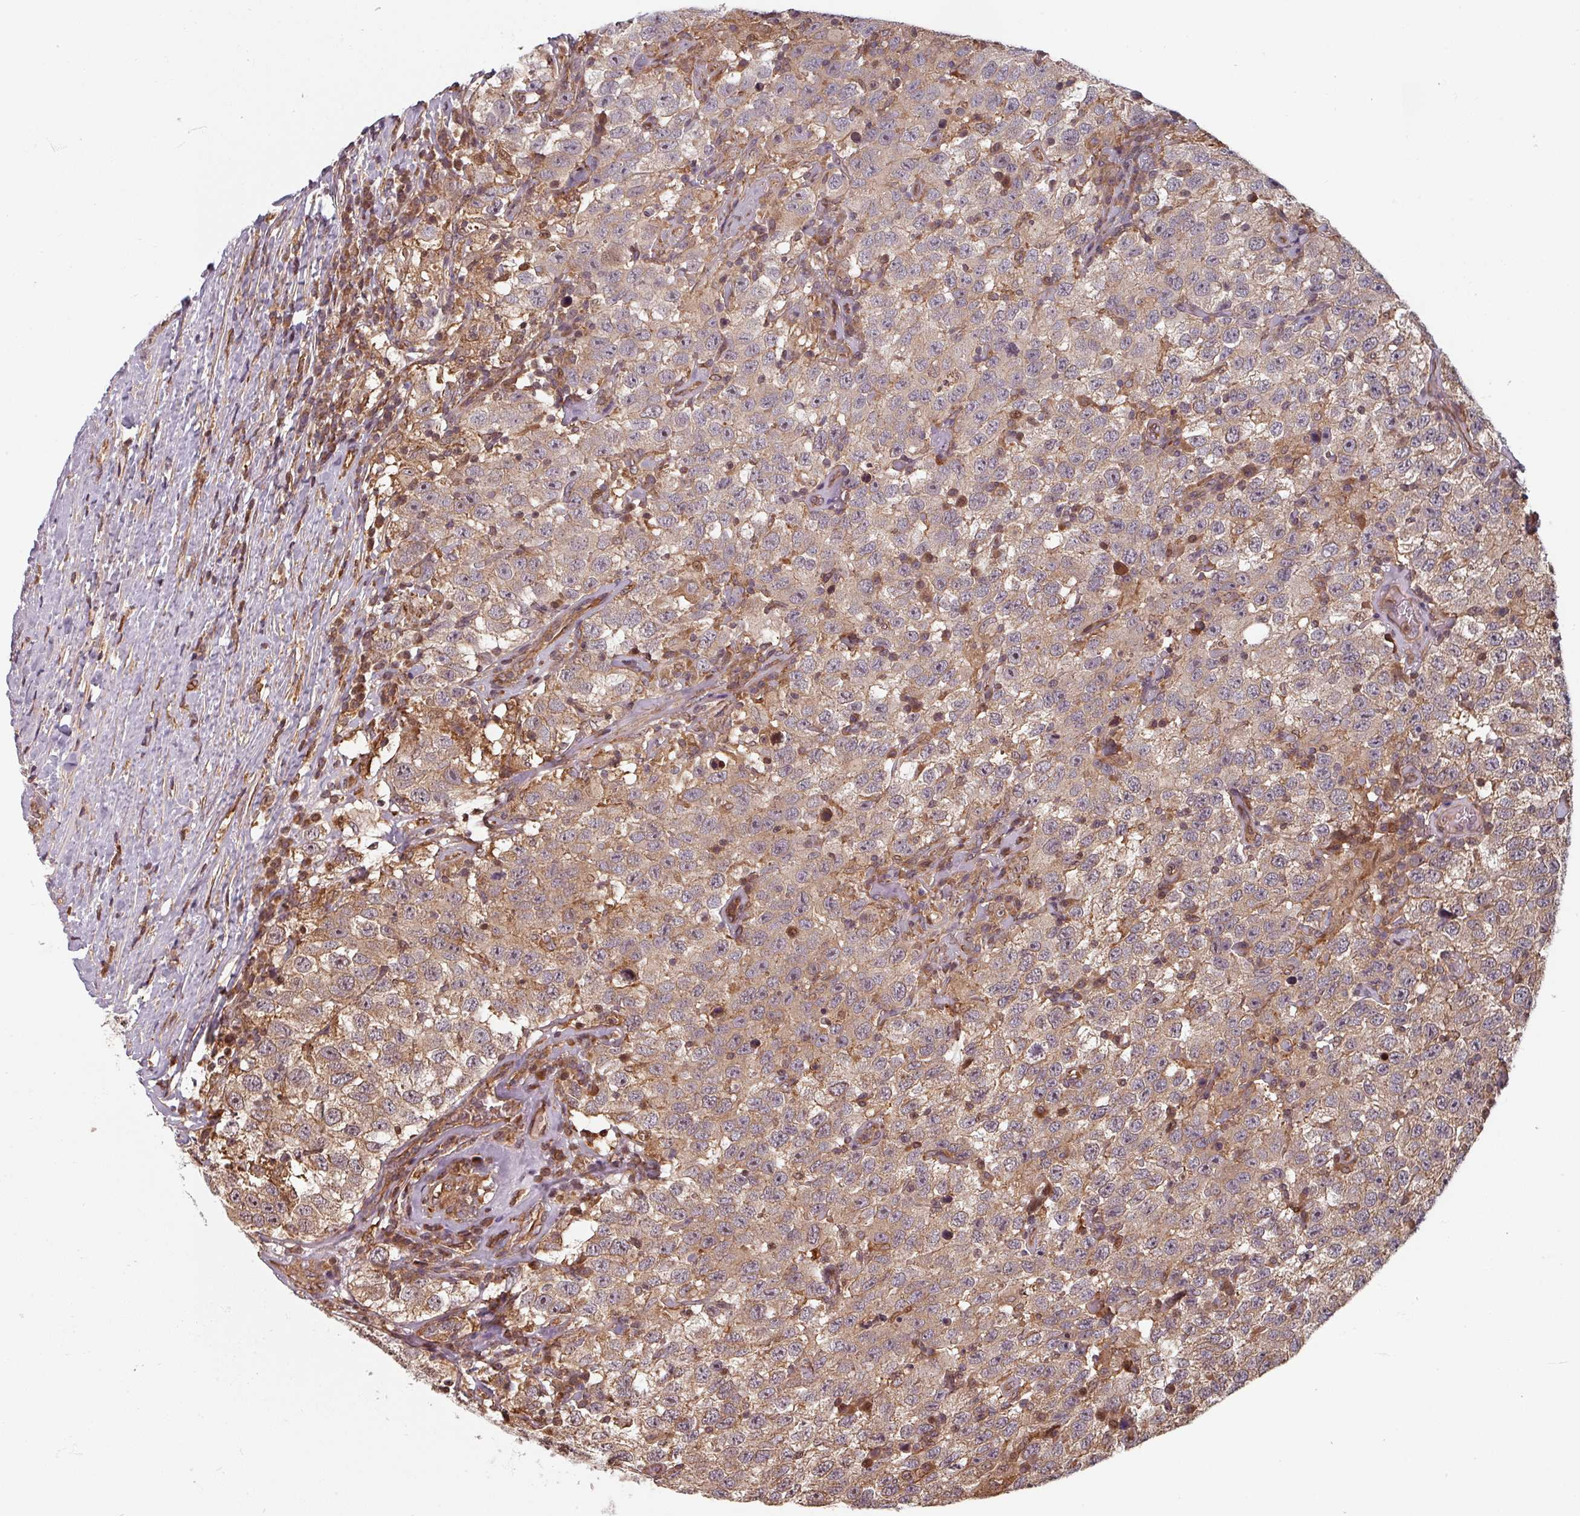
{"staining": {"intensity": "weak", "quantity": ">75%", "location": "cytoplasmic/membranous"}, "tissue": "testis cancer", "cell_type": "Tumor cells", "image_type": "cancer", "snomed": [{"axis": "morphology", "description": "Seminoma, NOS"}, {"axis": "topography", "description": "Testis"}], "caption": "A brown stain shows weak cytoplasmic/membranous staining of a protein in human testis cancer tumor cells. (DAB IHC with brightfield microscopy, high magnification).", "gene": "EID1", "patient": {"sex": "male", "age": 41}}